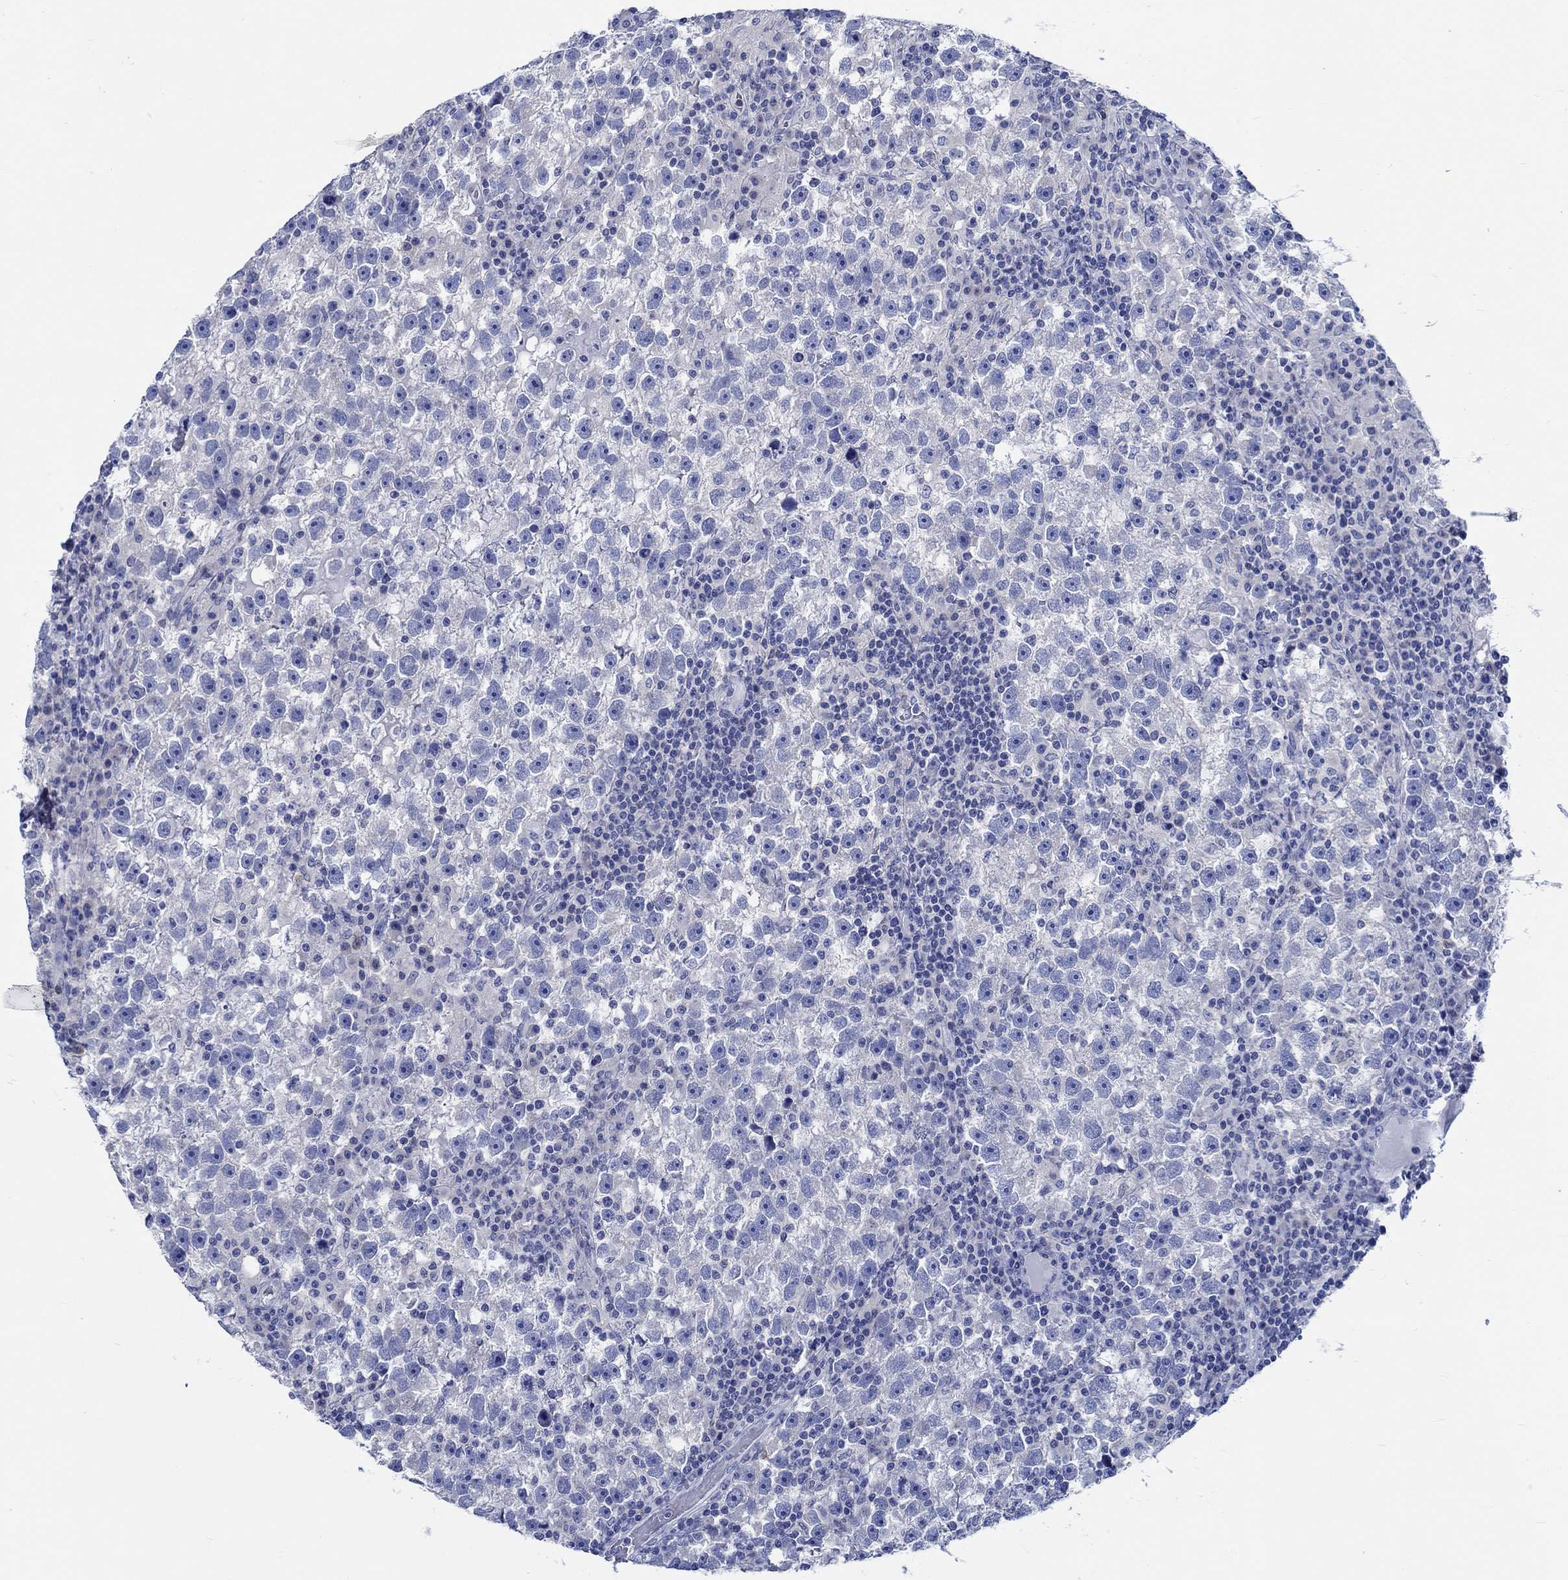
{"staining": {"intensity": "negative", "quantity": "none", "location": "none"}, "tissue": "testis cancer", "cell_type": "Tumor cells", "image_type": "cancer", "snomed": [{"axis": "morphology", "description": "Seminoma, NOS"}, {"axis": "topography", "description": "Testis"}], "caption": "High magnification brightfield microscopy of seminoma (testis) stained with DAB (3,3'-diaminobenzidine) (brown) and counterstained with hematoxylin (blue): tumor cells show no significant expression.", "gene": "PTPRN2", "patient": {"sex": "male", "age": 47}}